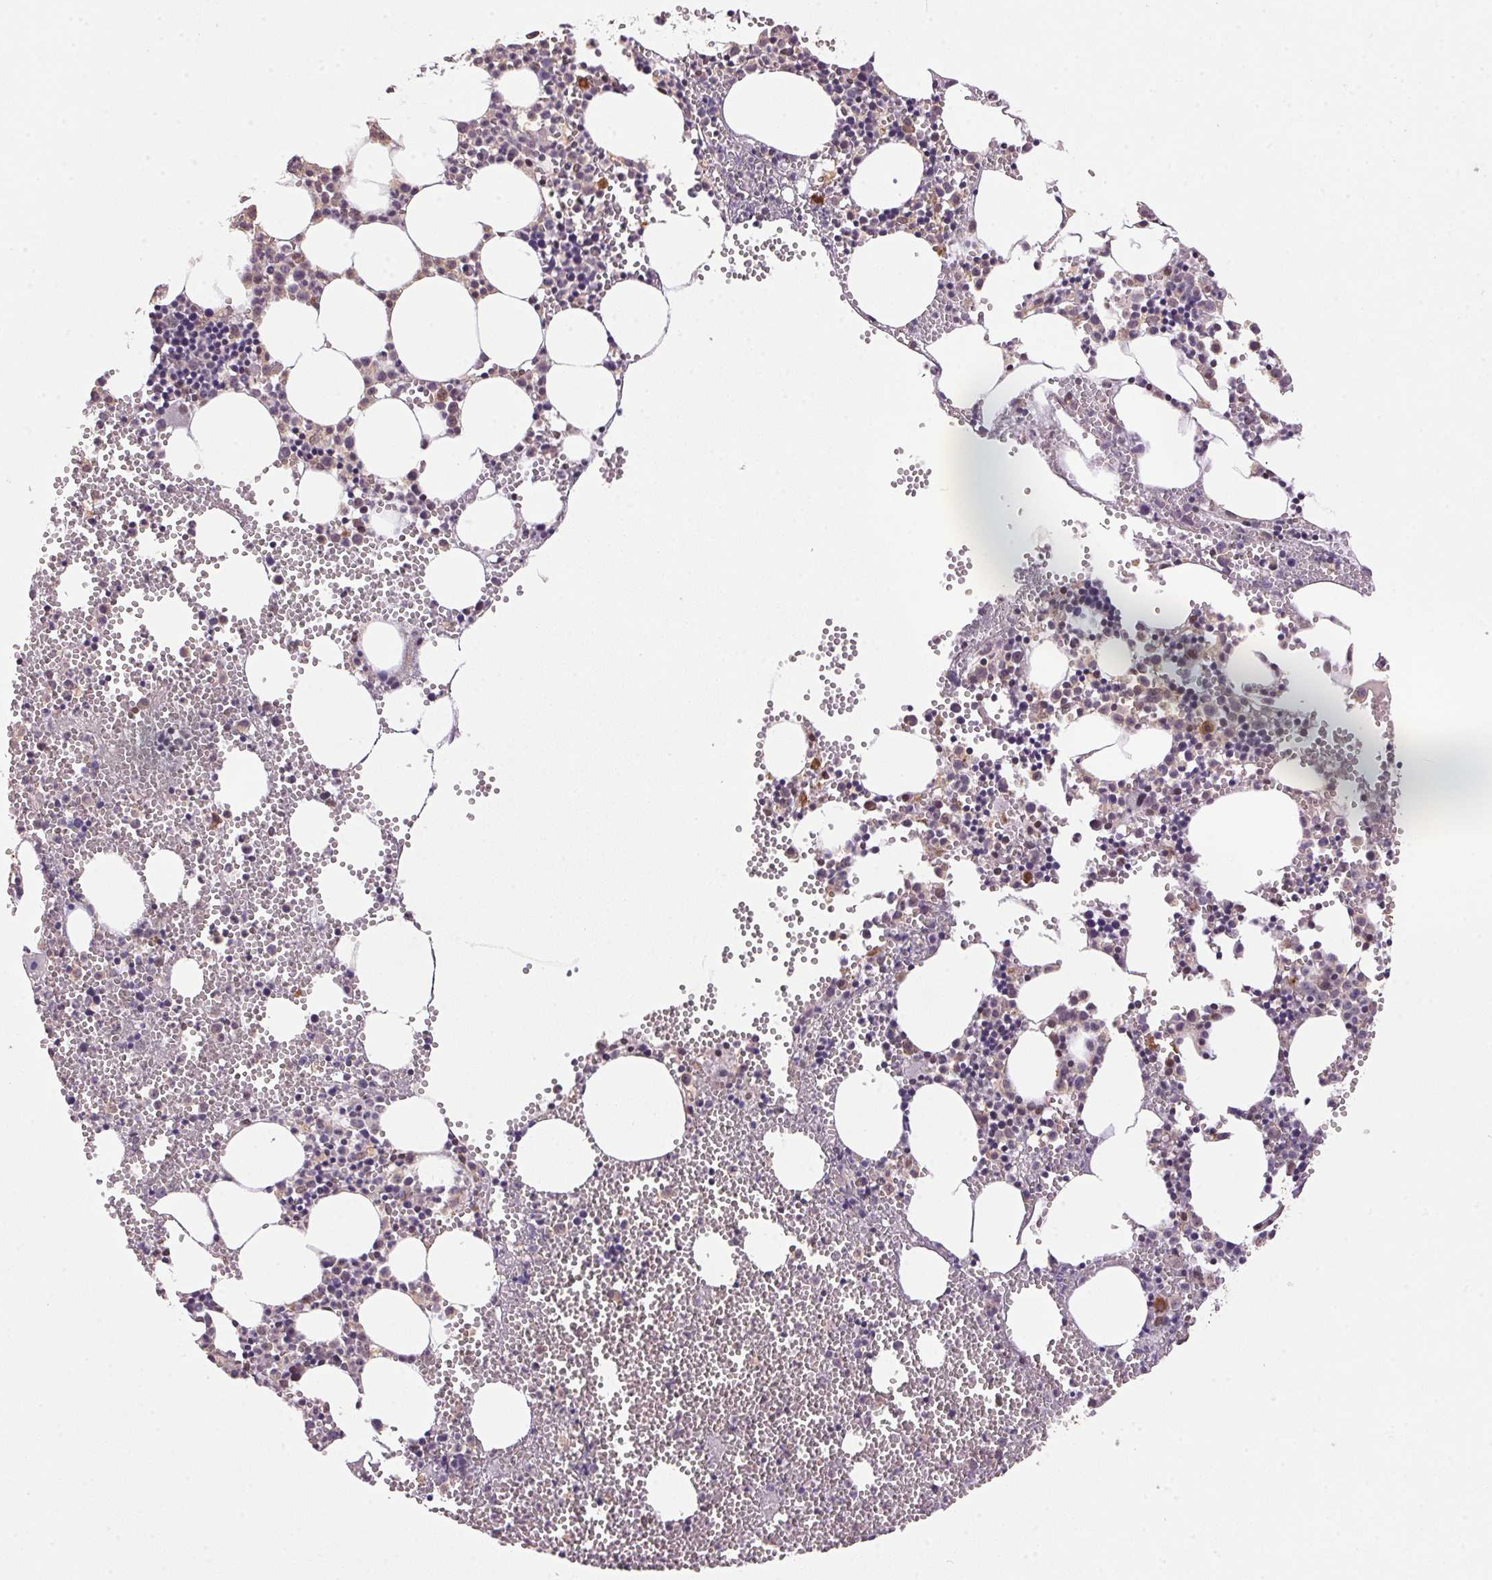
{"staining": {"intensity": "moderate", "quantity": "<25%", "location": "cytoplasmic/membranous"}, "tissue": "bone marrow", "cell_type": "Hematopoietic cells", "image_type": "normal", "snomed": [{"axis": "morphology", "description": "Normal tissue, NOS"}, {"axis": "topography", "description": "Bone marrow"}], "caption": "A histopathology image showing moderate cytoplasmic/membranous positivity in about <25% of hematopoietic cells in normal bone marrow, as visualized by brown immunohistochemical staining.", "gene": "ZBTB4", "patient": {"sex": "male", "age": 89}}